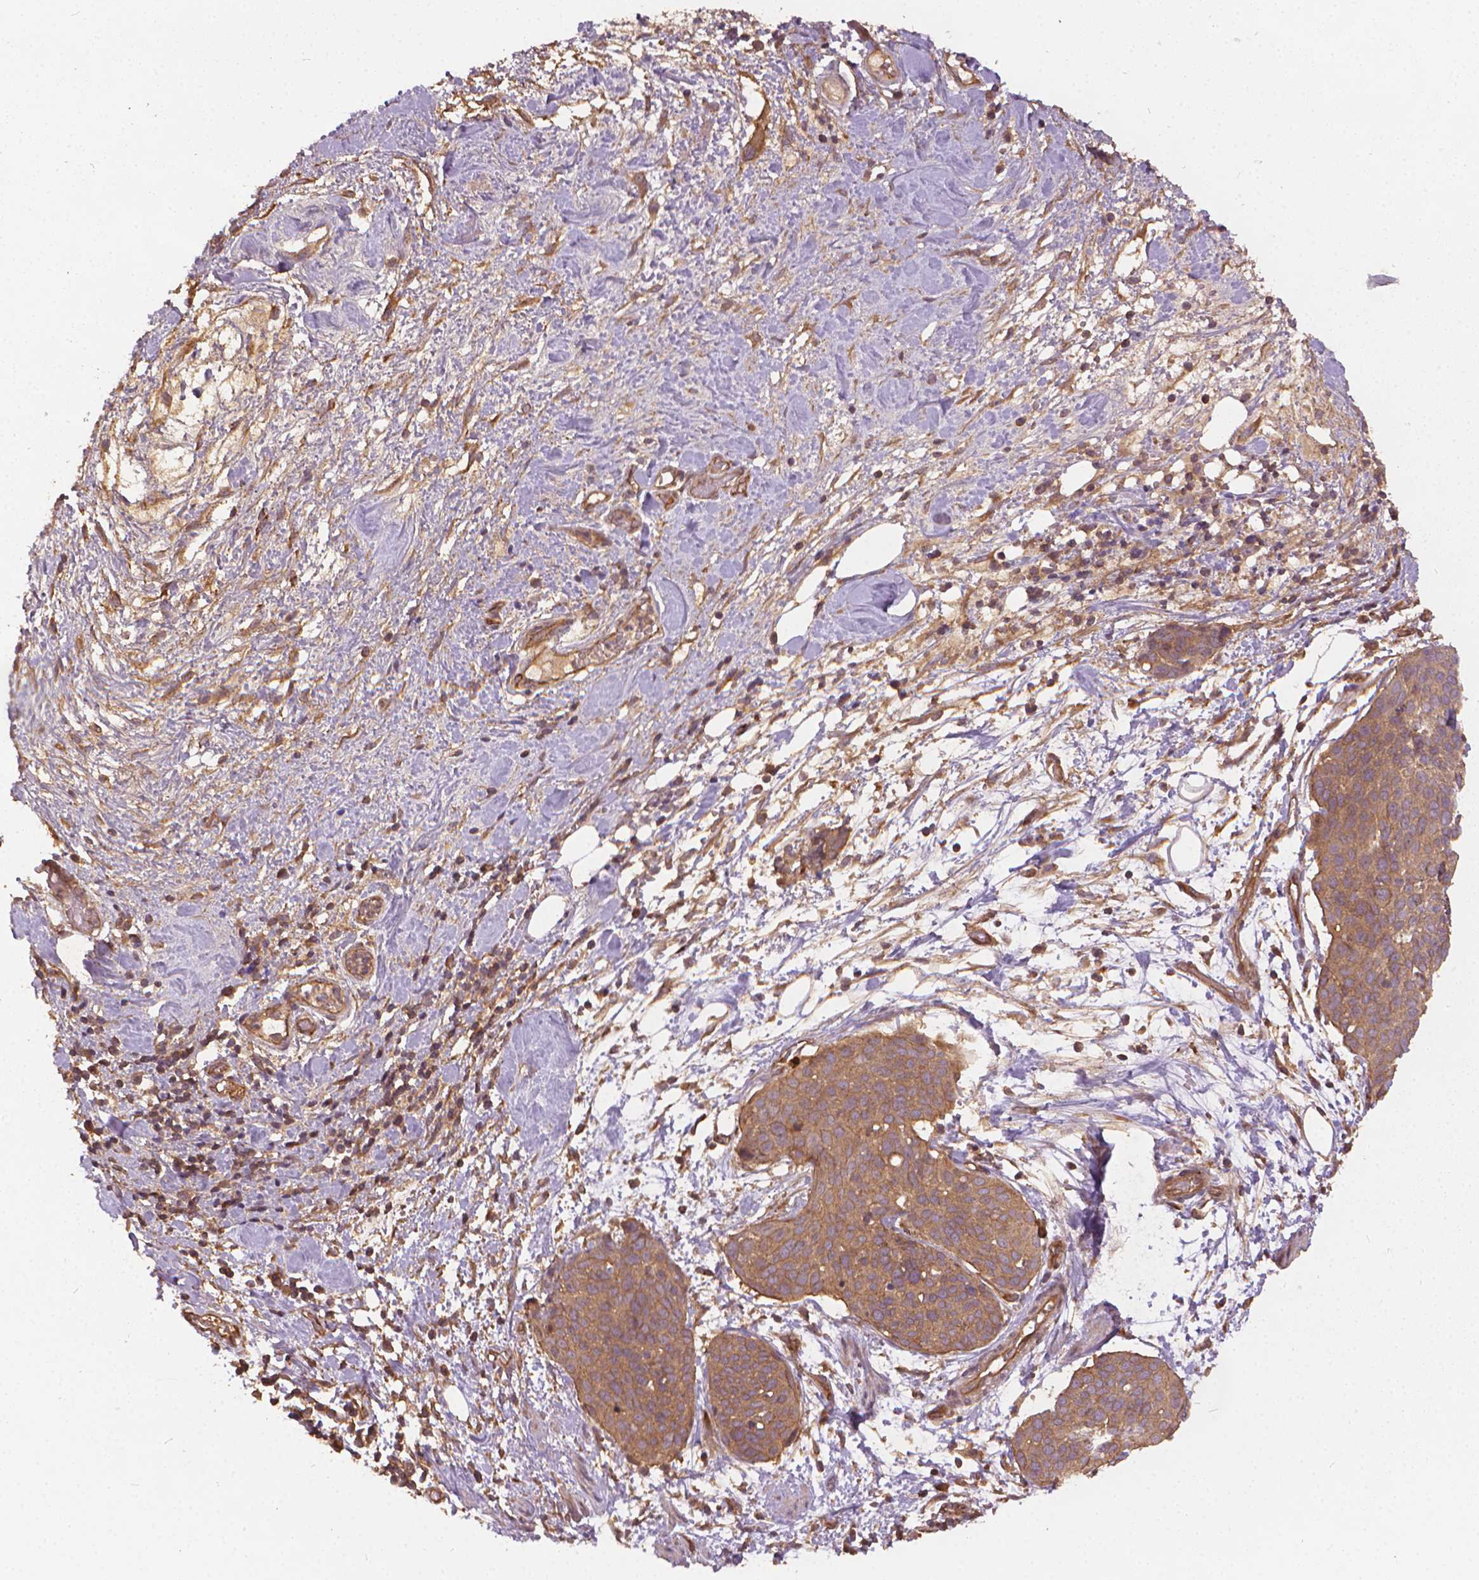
{"staining": {"intensity": "moderate", "quantity": ">75%", "location": "cytoplasmic/membranous"}, "tissue": "cervical cancer", "cell_type": "Tumor cells", "image_type": "cancer", "snomed": [{"axis": "morphology", "description": "Squamous cell carcinoma, NOS"}, {"axis": "topography", "description": "Cervix"}], "caption": "Tumor cells reveal moderate cytoplasmic/membranous expression in approximately >75% of cells in cervical cancer (squamous cell carcinoma).", "gene": "UBXN2A", "patient": {"sex": "female", "age": 39}}